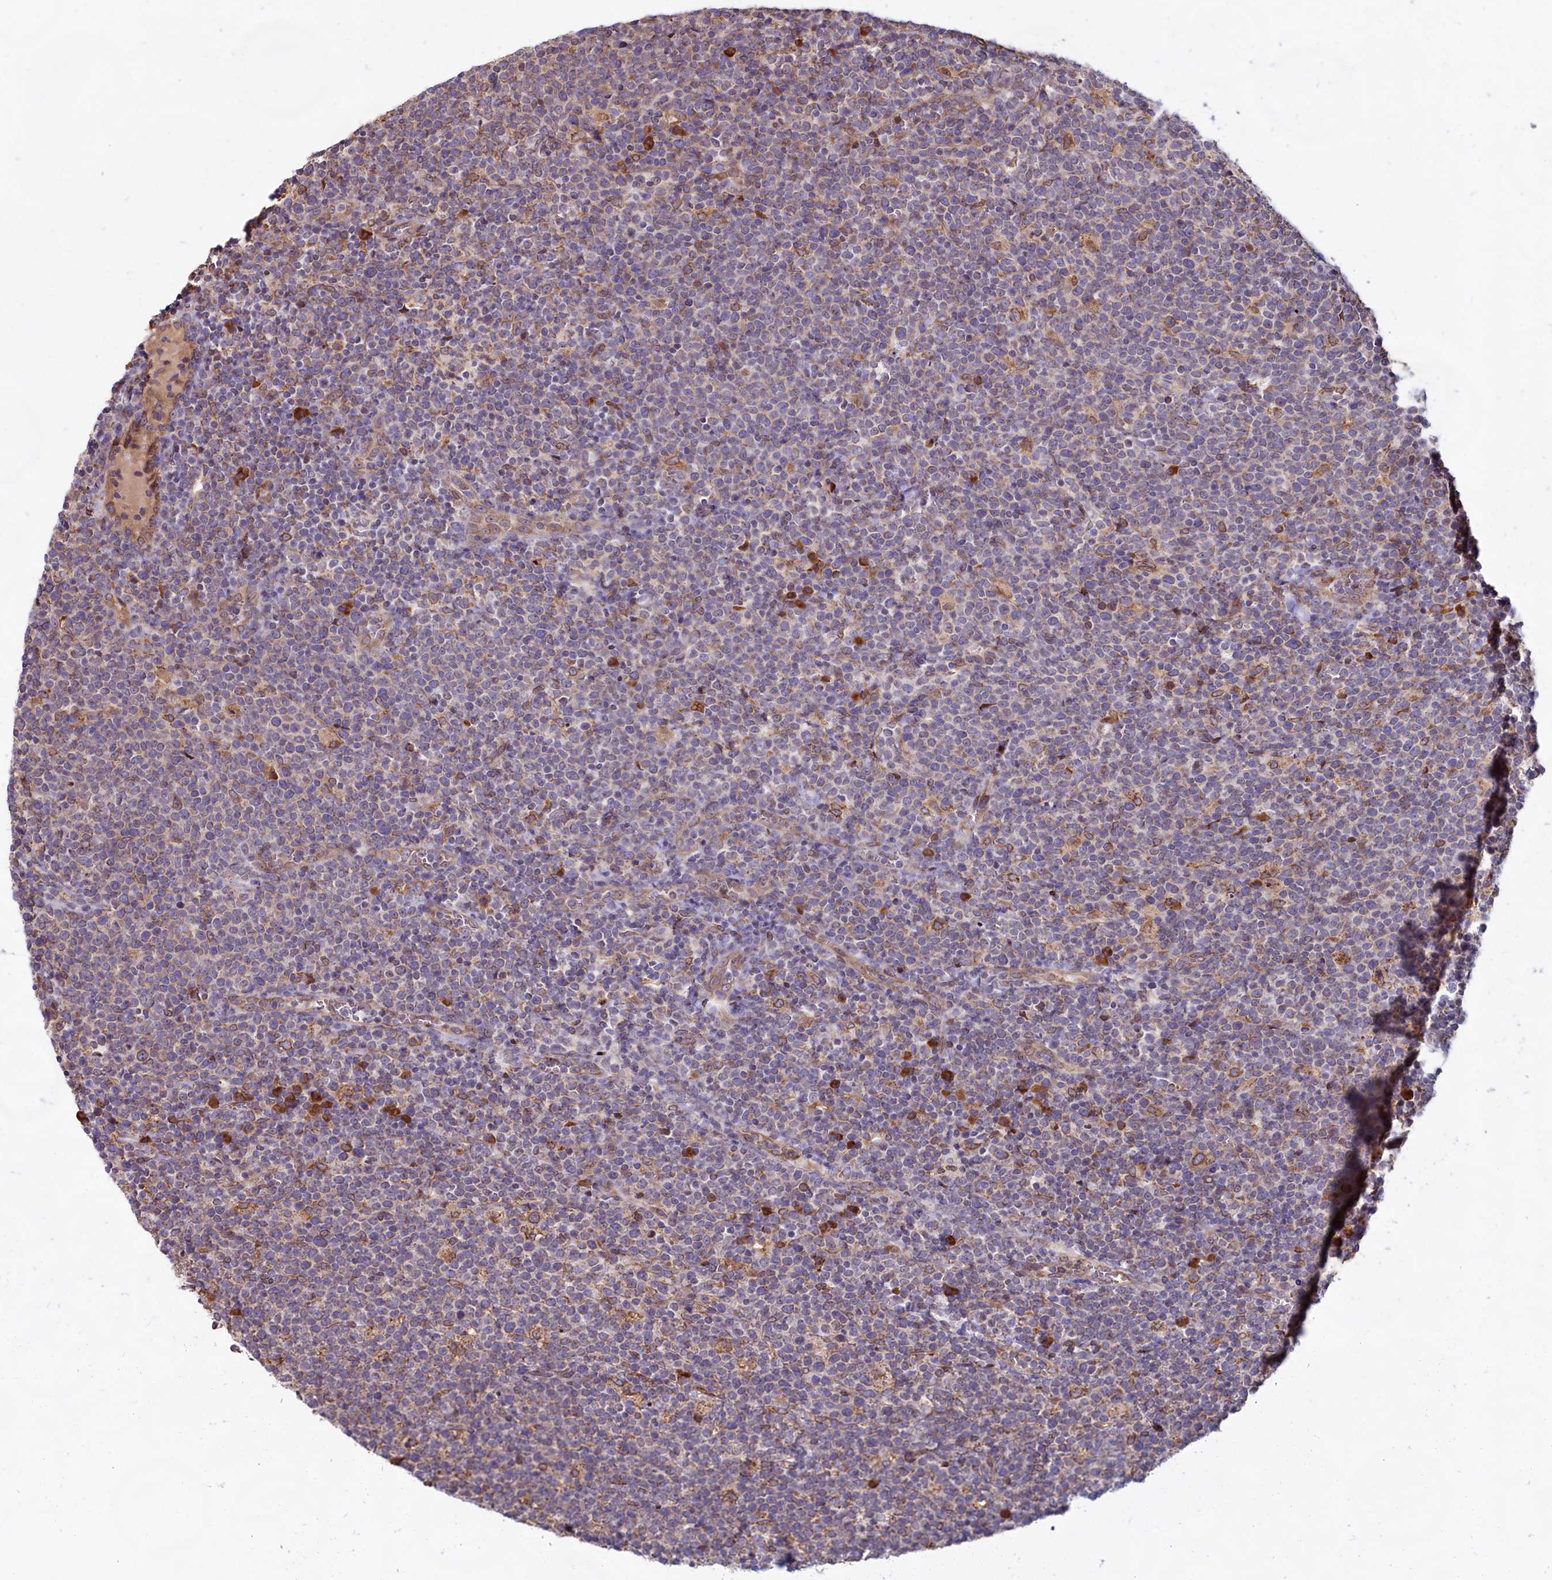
{"staining": {"intensity": "weak", "quantity": "<25%", "location": "cytoplasmic/membranous"}, "tissue": "lymphoma", "cell_type": "Tumor cells", "image_type": "cancer", "snomed": [{"axis": "morphology", "description": "Malignant lymphoma, non-Hodgkin's type, High grade"}, {"axis": "topography", "description": "Lymph node"}], "caption": "Human lymphoma stained for a protein using immunohistochemistry shows no staining in tumor cells.", "gene": "TBC1D19", "patient": {"sex": "male", "age": 61}}